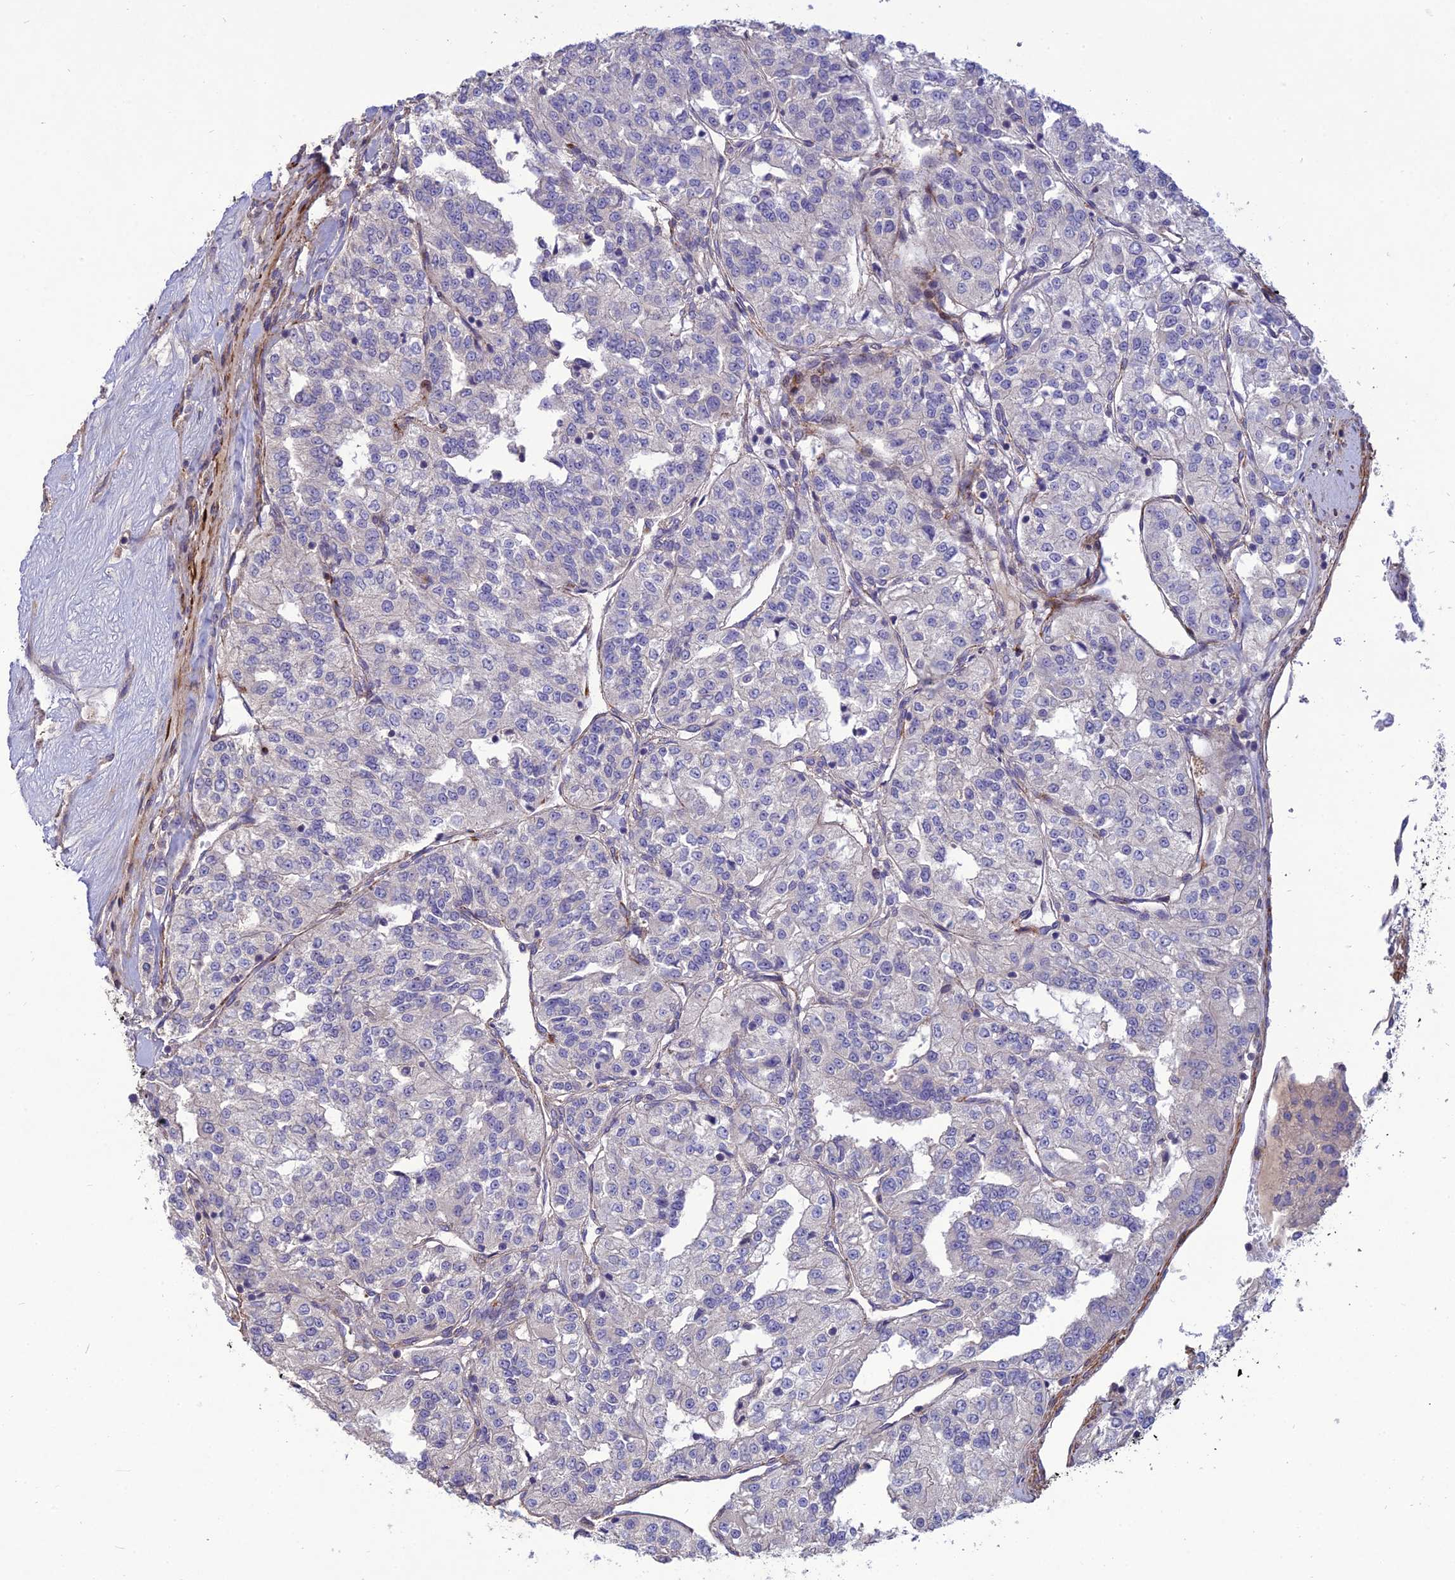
{"staining": {"intensity": "negative", "quantity": "none", "location": "none"}, "tissue": "renal cancer", "cell_type": "Tumor cells", "image_type": "cancer", "snomed": [{"axis": "morphology", "description": "Adenocarcinoma, NOS"}, {"axis": "topography", "description": "Kidney"}], "caption": "Renal cancer (adenocarcinoma) was stained to show a protein in brown. There is no significant expression in tumor cells. The staining is performed using DAB (3,3'-diaminobenzidine) brown chromogen with nuclei counter-stained in using hematoxylin.", "gene": "CLUH", "patient": {"sex": "female", "age": 63}}